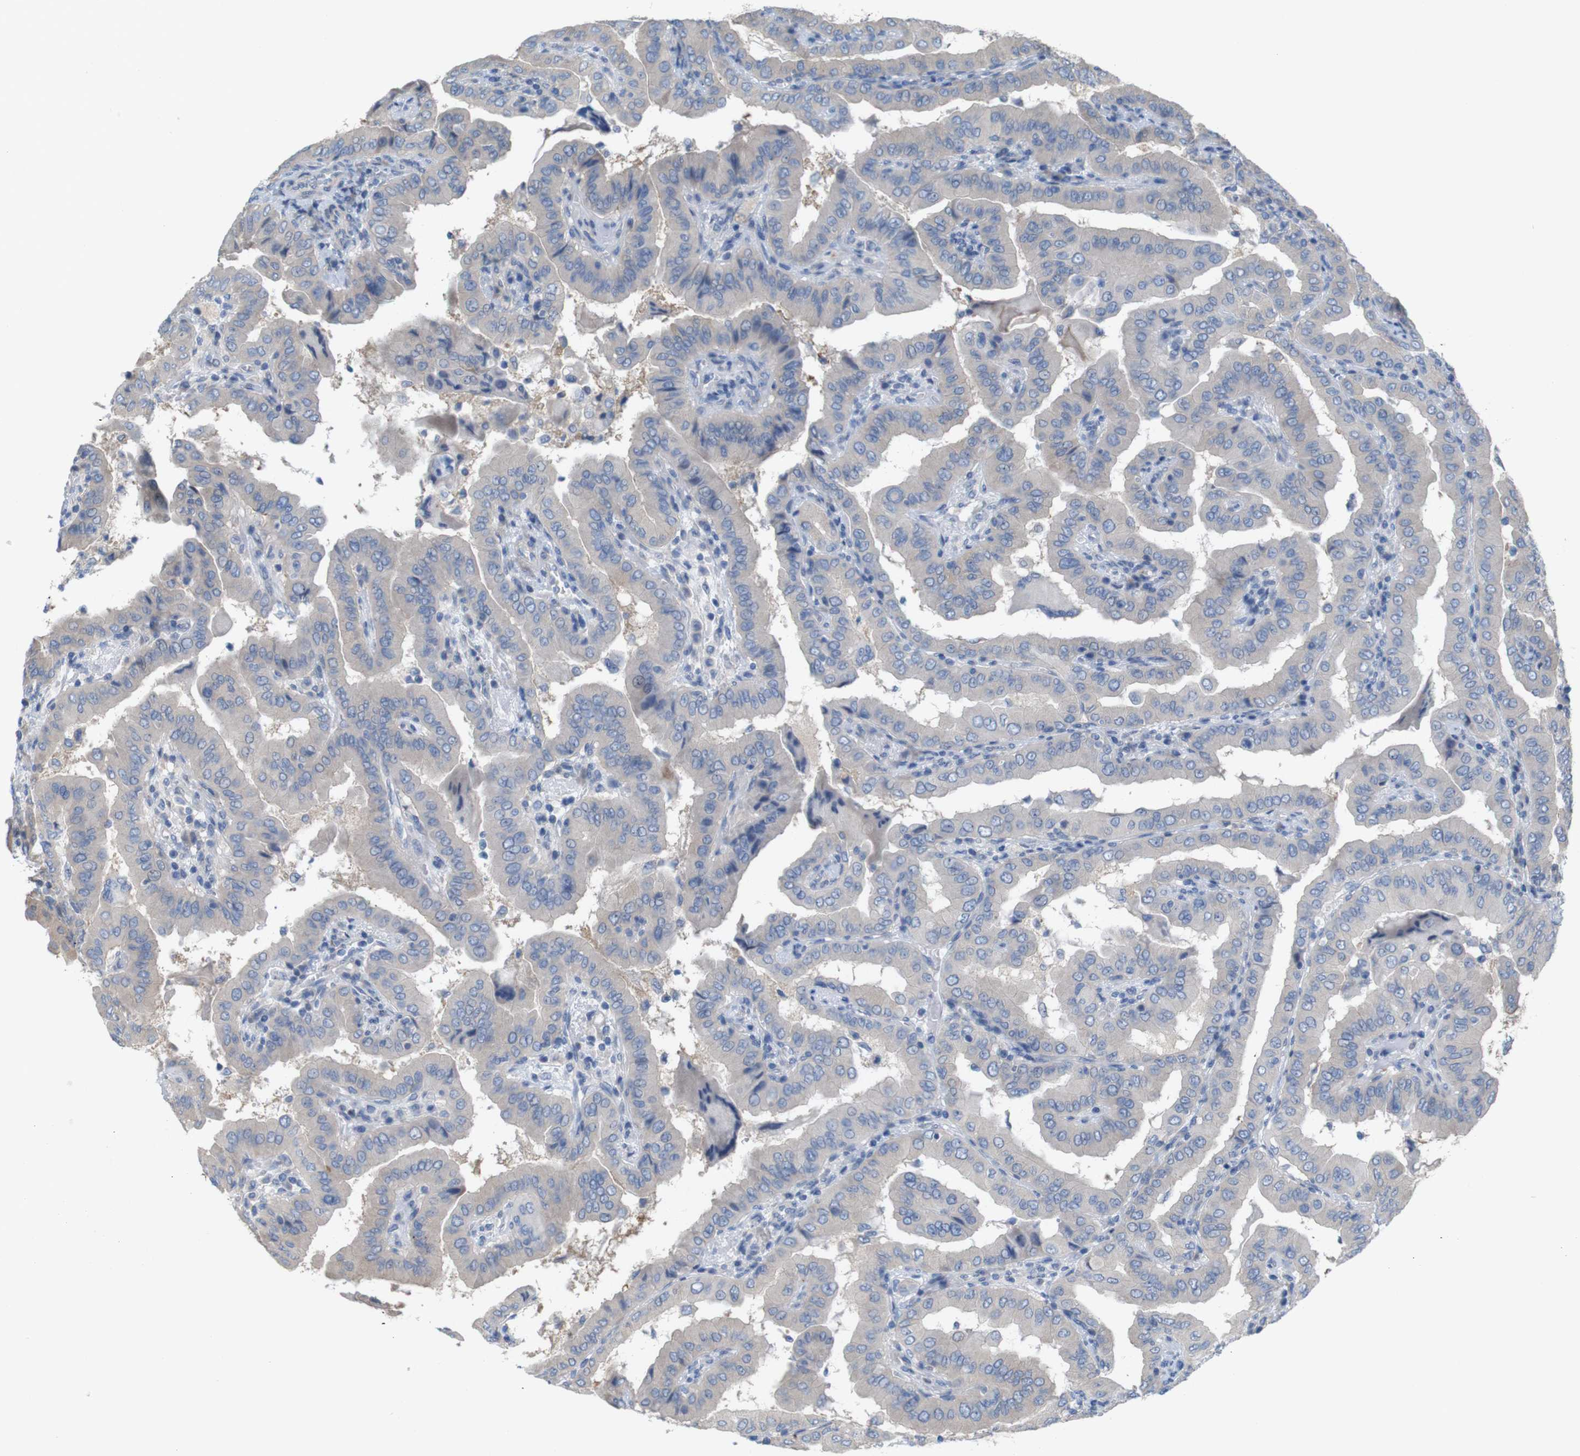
{"staining": {"intensity": "negative", "quantity": "none", "location": "none"}, "tissue": "thyroid cancer", "cell_type": "Tumor cells", "image_type": "cancer", "snomed": [{"axis": "morphology", "description": "Papillary adenocarcinoma, NOS"}, {"axis": "topography", "description": "Thyroid gland"}], "caption": "This is a histopathology image of immunohistochemistry (IHC) staining of thyroid cancer, which shows no staining in tumor cells.", "gene": "MYEOV", "patient": {"sex": "male", "age": 33}}